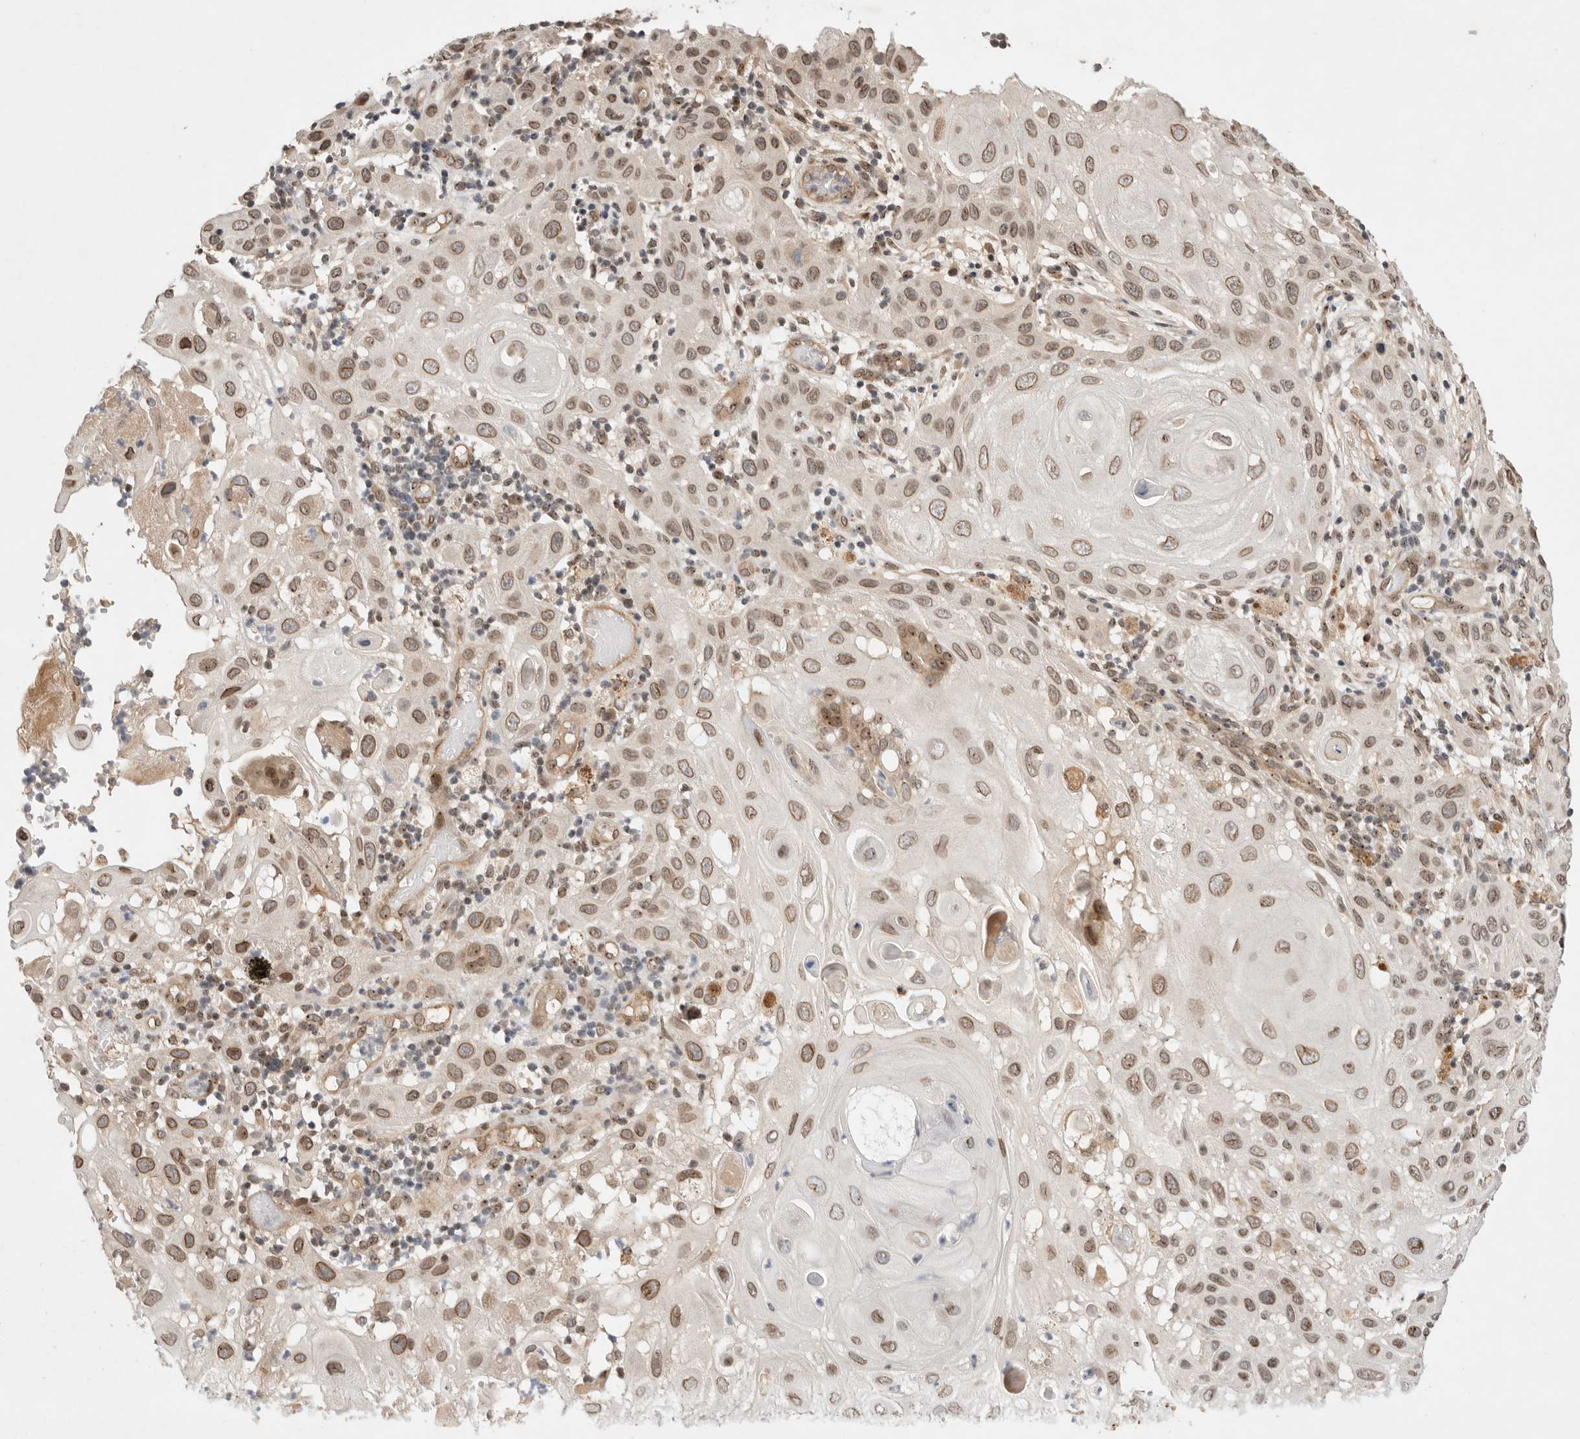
{"staining": {"intensity": "moderate", "quantity": ">75%", "location": "cytoplasmic/membranous,nuclear"}, "tissue": "skin cancer", "cell_type": "Tumor cells", "image_type": "cancer", "snomed": [{"axis": "morphology", "description": "Normal tissue, NOS"}, {"axis": "morphology", "description": "Squamous cell carcinoma, NOS"}, {"axis": "topography", "description": "Skin"}], "caption": "Brown immunohistochemical staining in skin cancer shows moderate cytoplasmic/membranous and nuclear staining in approximately >75% of tumor cells.", "gene": "LEMD3", "patient": {"sex": "female", "age": 96}}